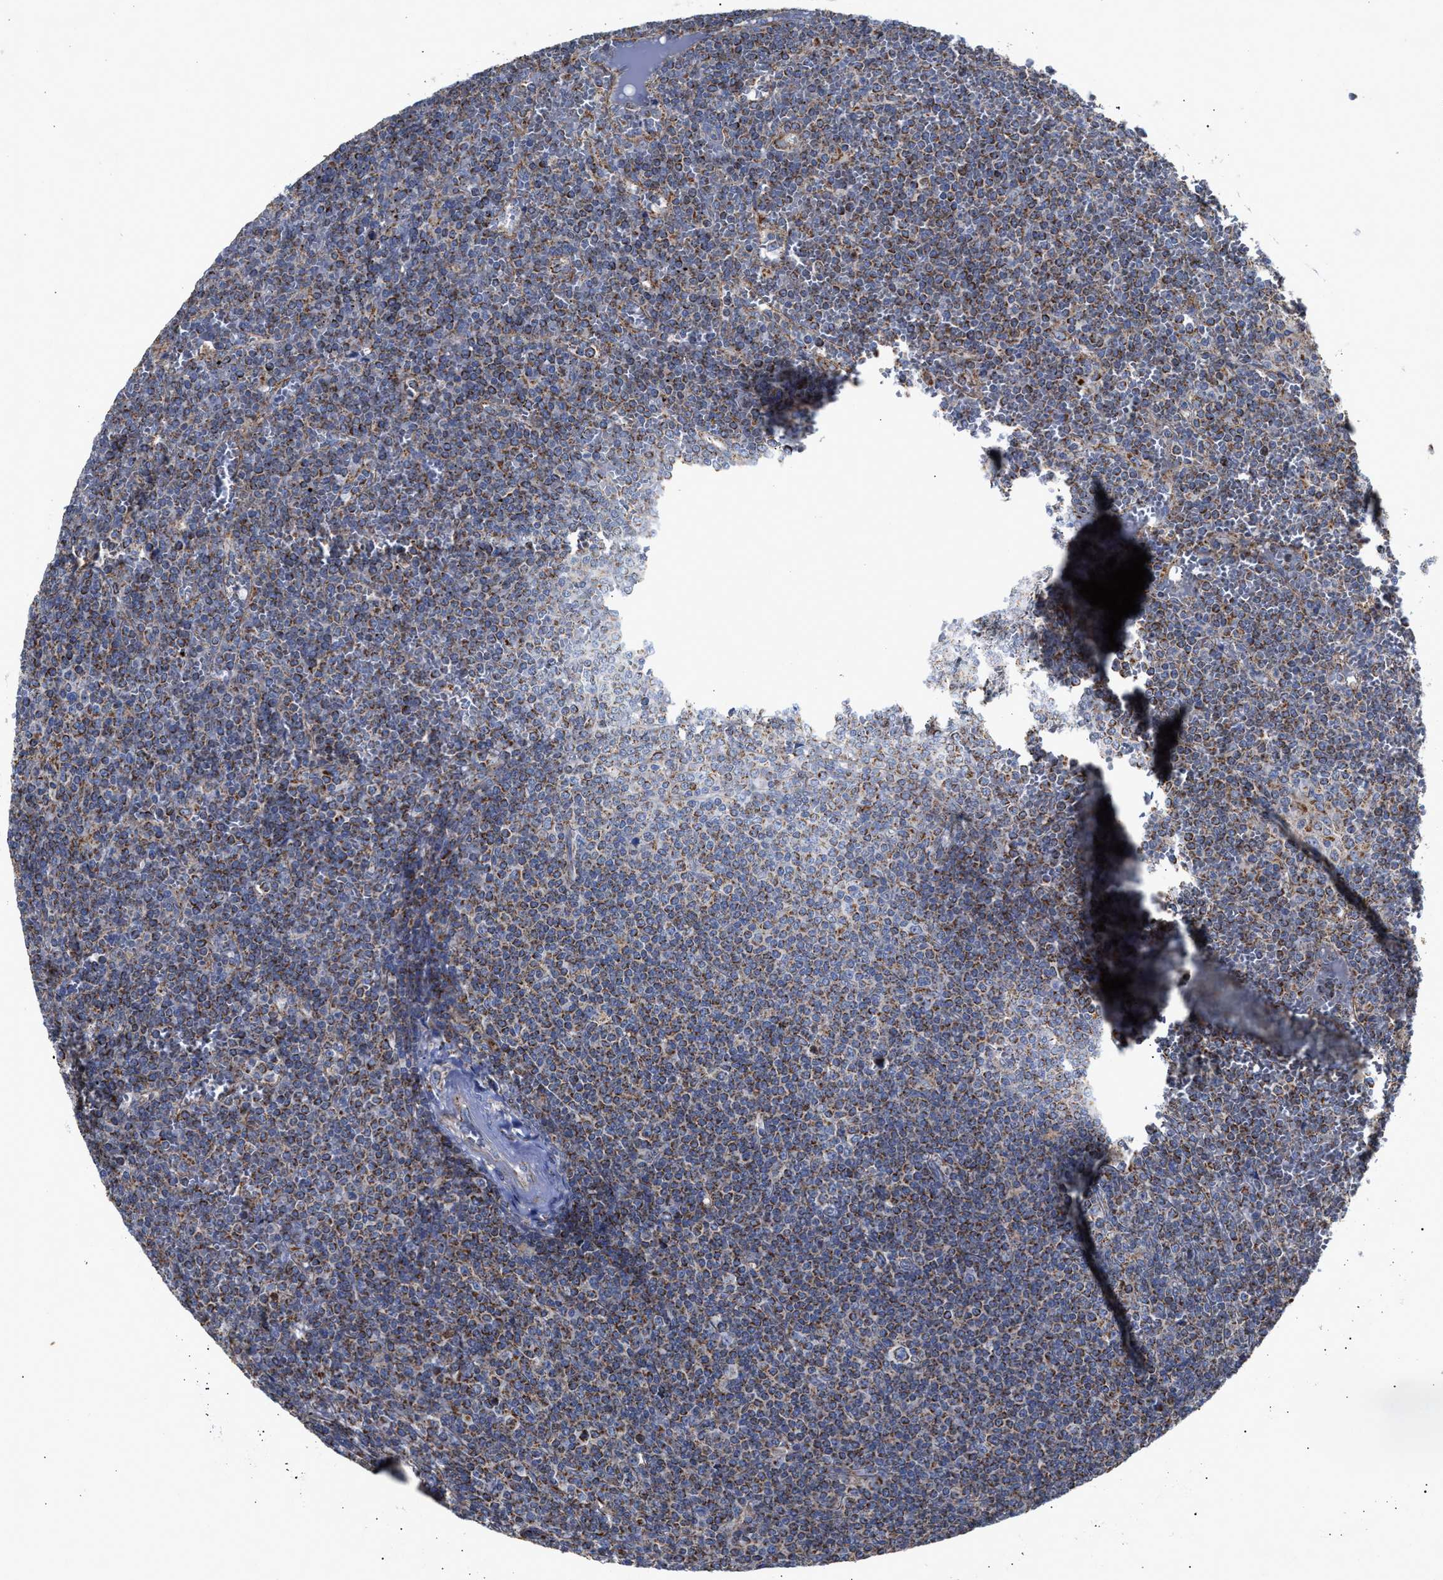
{"staining": {"intensity": "moderate", "quantity": ">75%", "location": "cytoplasmic/membranous"}, "tissue": "lymphoma", "cell_type": "Tumor cells", "image_type": "cancer", "snomed": [{"axis": "morphology", "description": "Malignant lymphoma, non-Hodgkin's type, Low grade"}, {"axis": "topography", "description": "Spleen"}], "caption": "This is an image of immunohistochemistry (IHC) staining of low-grade malignant lymphoma, non-Hodgkin's type, which shows moderate expression in the cytoplasmic/membranous of tumor cells.", "gene": "MECR", "patient": {"sex": "female", "age": 19}}